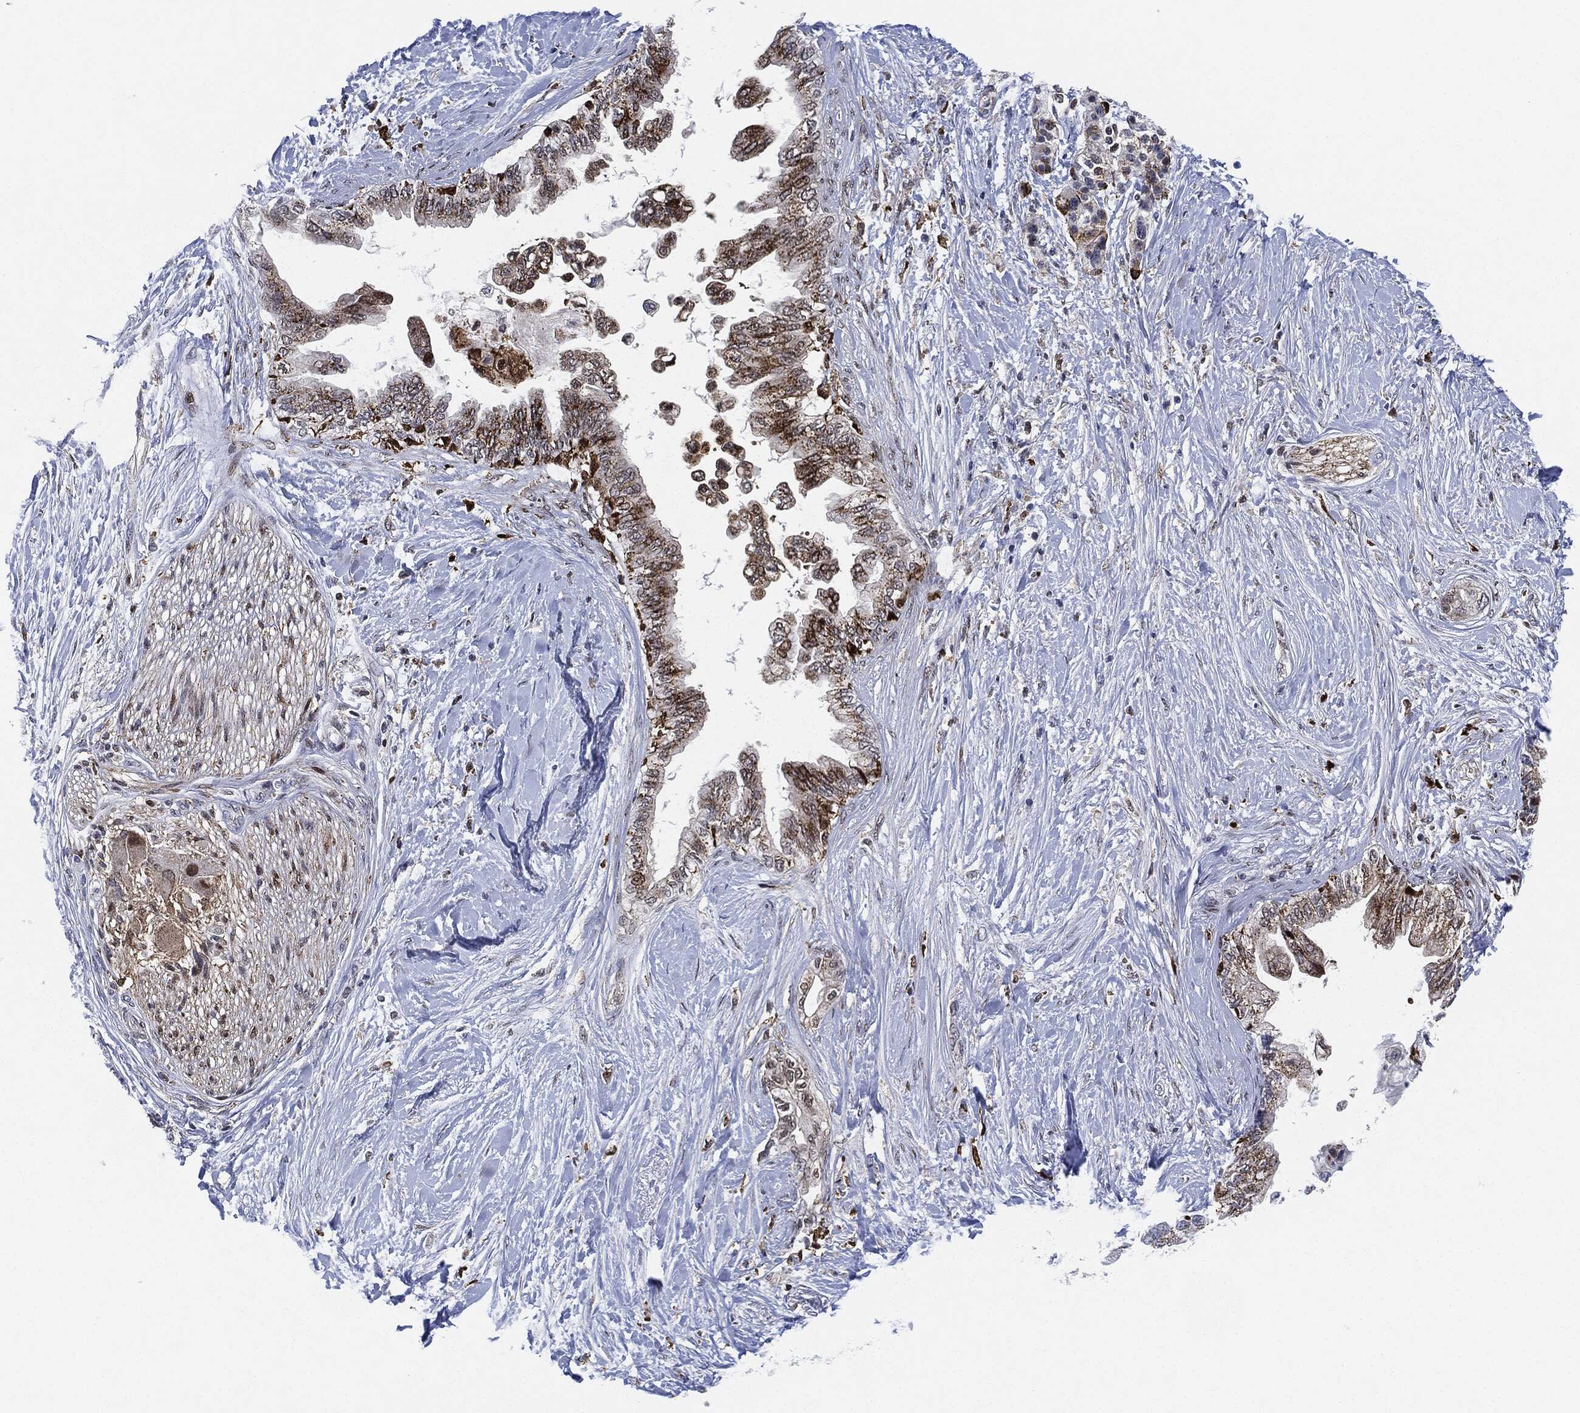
{"staining": {"intensity": "moderate", "quantity": ">75%", "location": "cytoplasmic/membranous"}, "tissue": "pancreatic cancer", "cell_type": "Tumor cells", "image_type": "cancer", "snomed": [{"axis": "morphology", "description": "Normal tissue, NOS"}, {"axis": "morphology", "description": "Adenocarcinoma, NOS"}, {"axis": "topography", "description": "Pancreas"}, {"axis": "topography", "description": "Duodenum"}], "caption": "IHC (DAB) staining of pancreatic adenocarcinoma demonstrates moderate cytoplasmic/membranous protein staining in approximately >75% of tumor cells. Nuclei are stained in blue.", "gene": "NANOS3", "patient": {"sex": "female", "age": 60}}